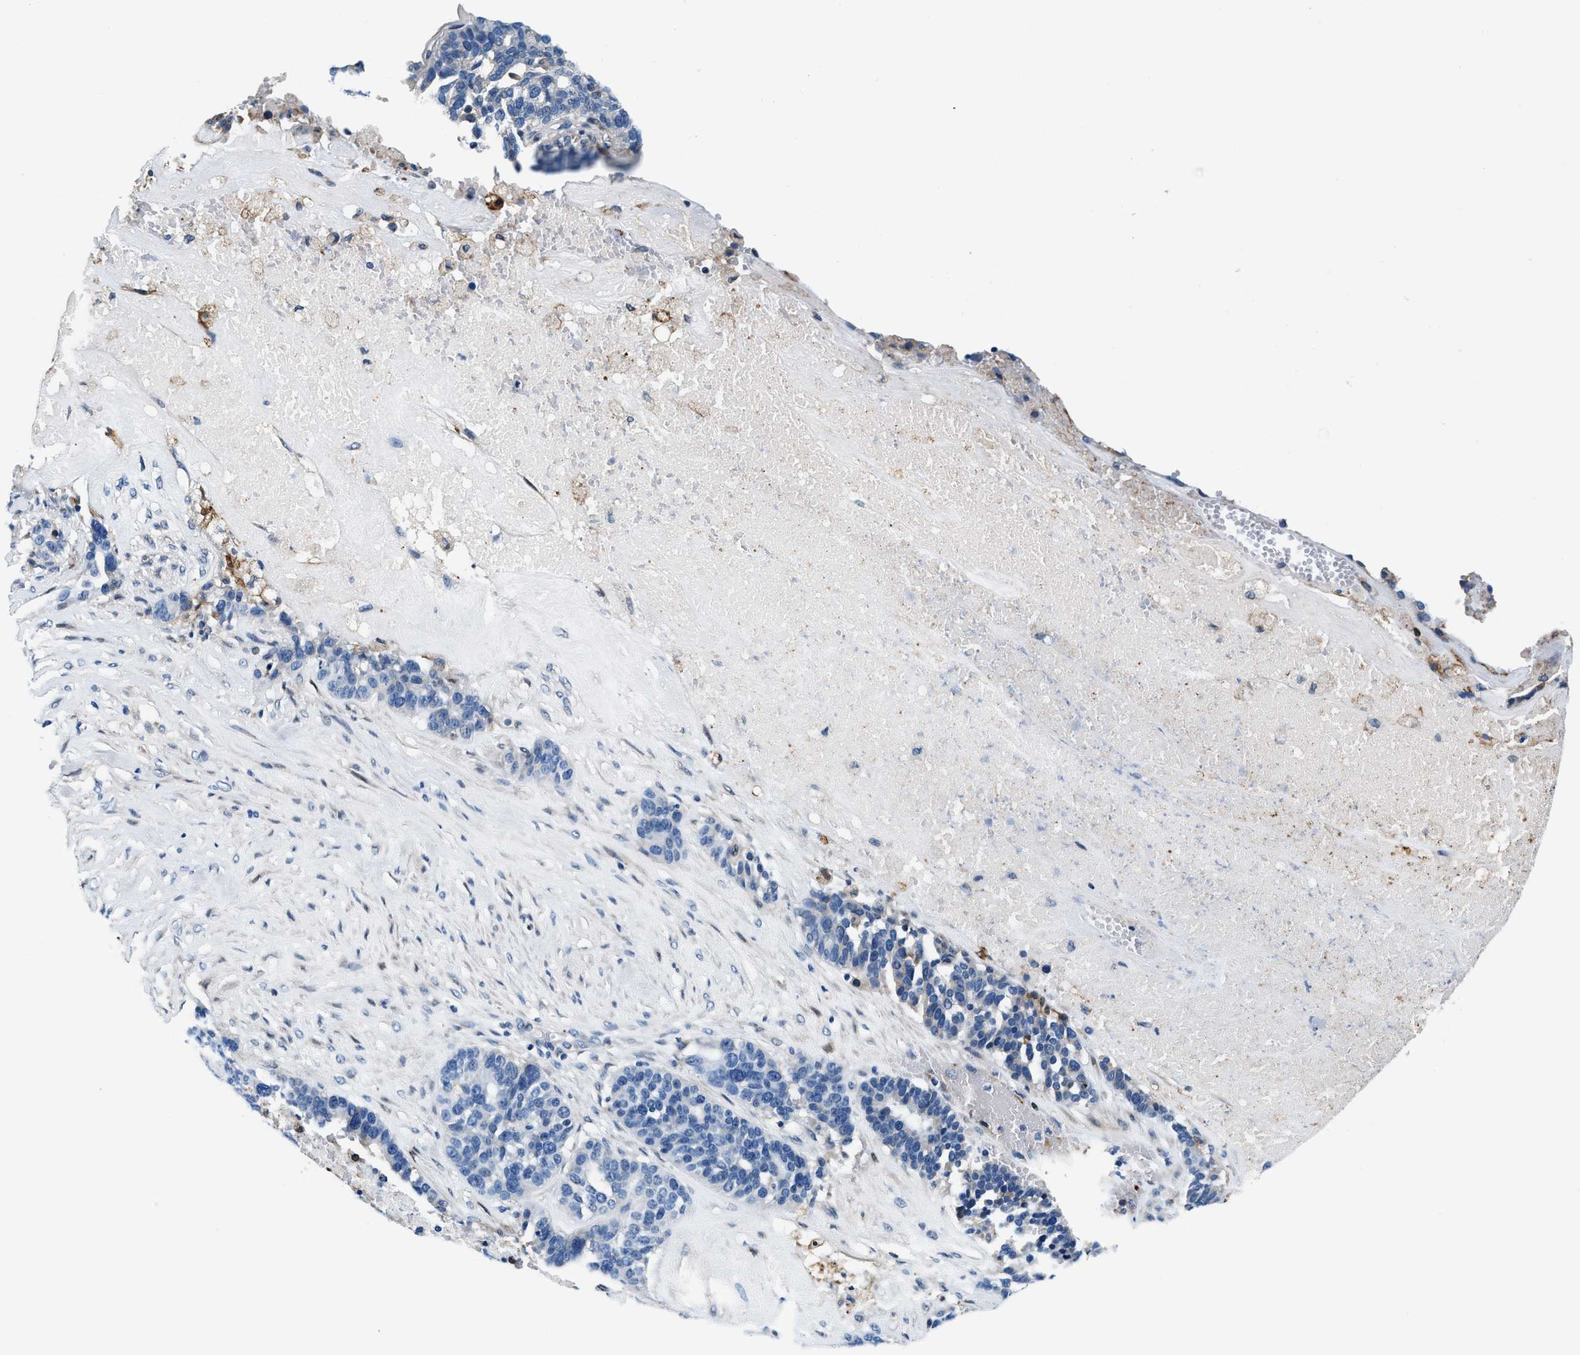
{"staining": {"intensity": "negative", "quantity": "none", "location": "none"}, "tissue": "ovarian cancer", "cell_type": "Tumor cells", "image_type": "cancer", "snomed": [{"axis": "morphology", "description": "Cystadenocarcinoma, serous, NOS"}, {"axis": "topography", "description": "Ovary"}], "caption": "Immunohistochemistry (IHC) of ovarian cancer (serous cystadenocarcinoma) displays no staining in tumor cells.", "gene": "SLFN11", "patient": {"sex": "female", "age": 59}}